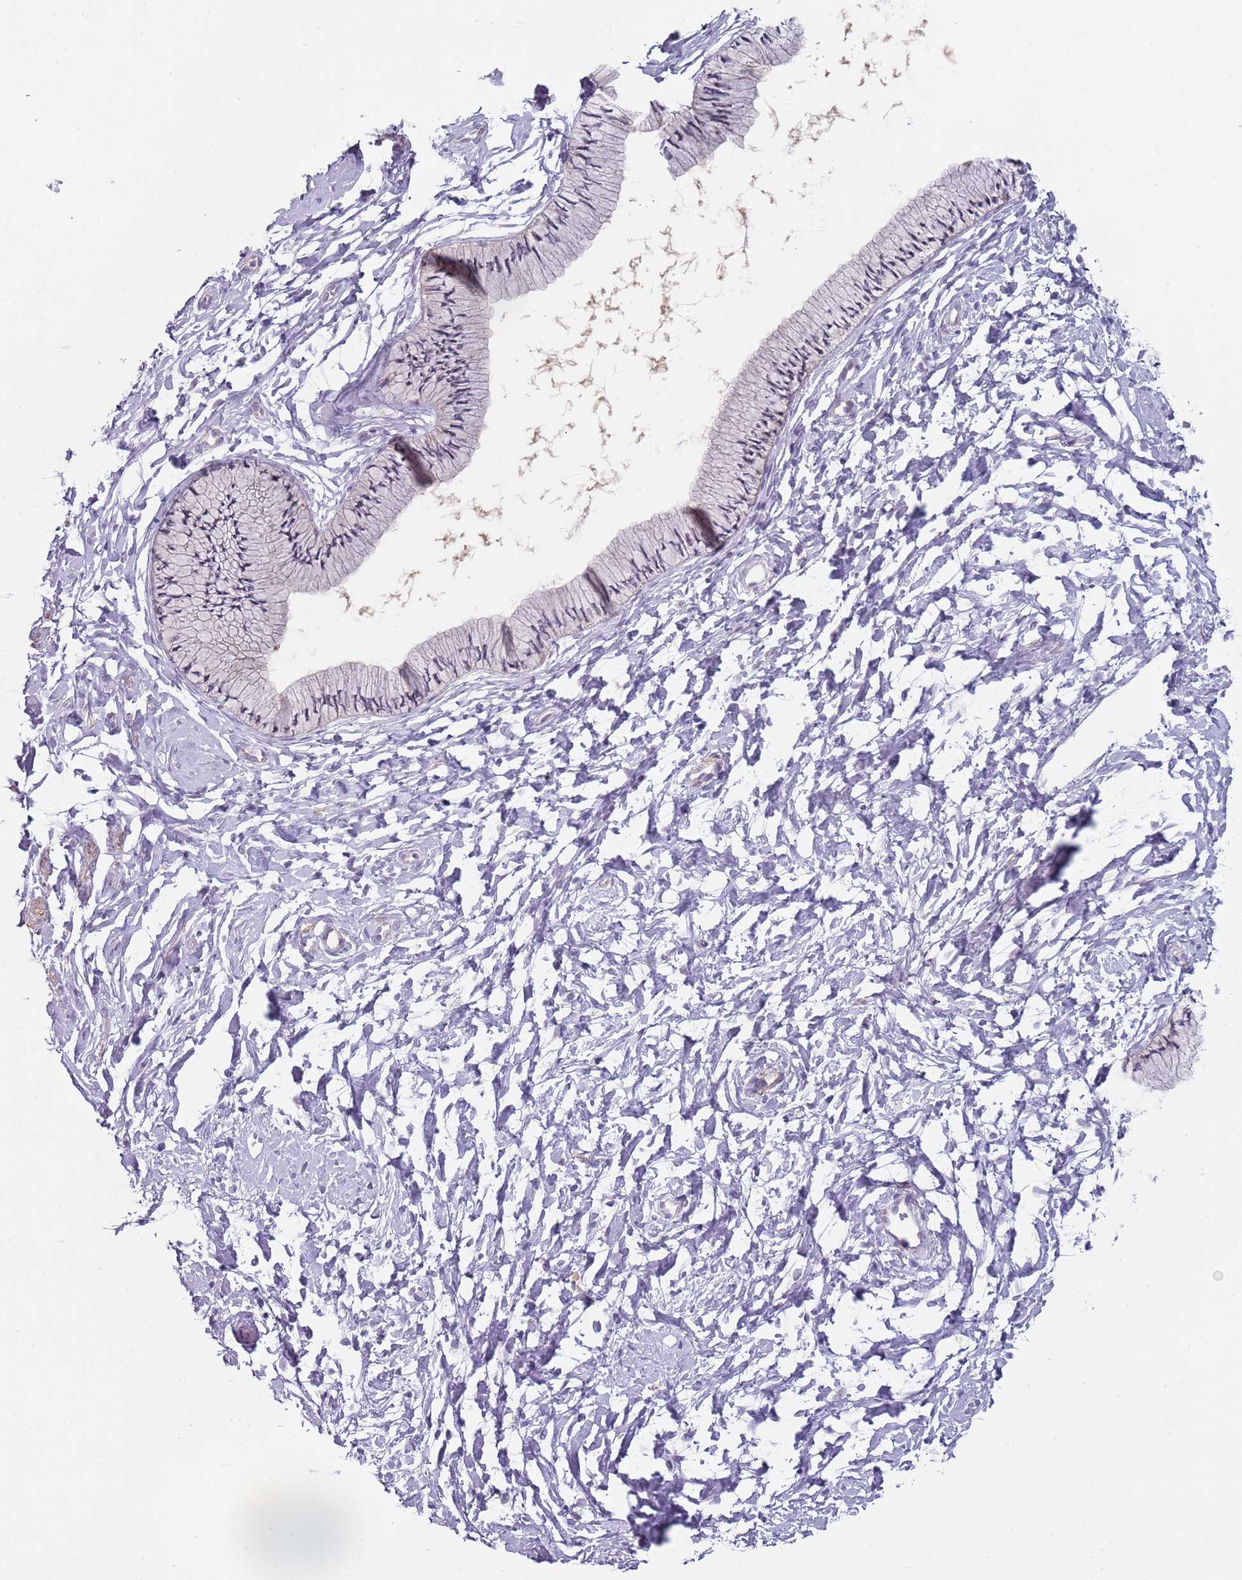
{"staining": {"intensity": "negative", "quantity": "none", "location": "none"}, "tissue": "cervix", "cell_type": "Glandular cells", "image_type": "normal", "snomed": [{"axis": "morphology", "description": "Normal tissue, NOS"}, {"axis": "topography", "description": "Cervix"}], "caption": "Glandular cells show no significant protein positivity in unremarkable cervix. (DAB (3,3'-diaminobenzidine) IHC, high magnification).", "gene": "SLC26A6", "patient": {"sex": "female", "age": 33}}